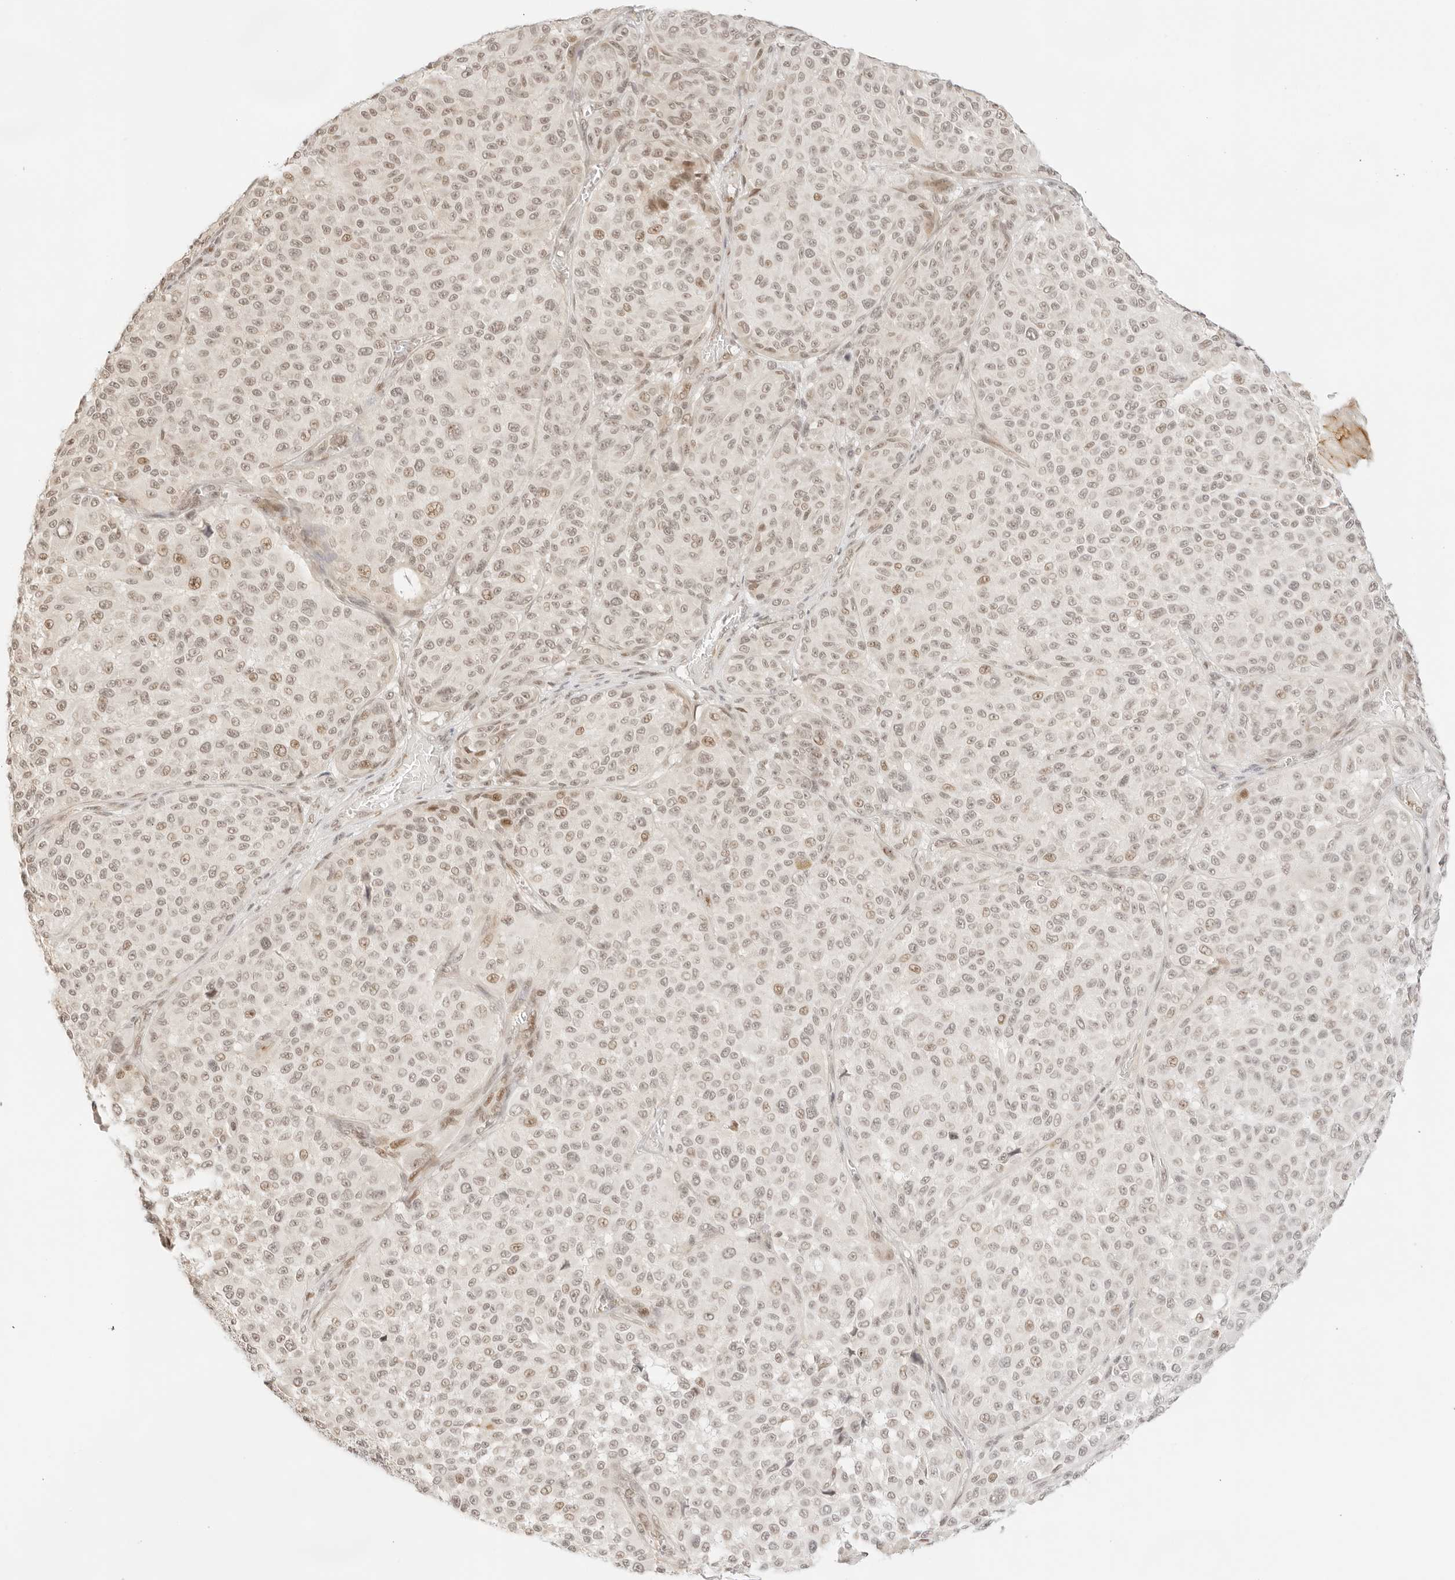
{"staining": {"intensity": "moderate", "quantity": "25%-75%", "location": "nuclear"}, "tissue": "melanoma", "cell_type": "Tumor cells", "image_type": "cancer", "snomed": [{"axis": "morphology", "description": "Malignant melanoma, NOS"}, {"axis": "topography", "description": "Skin"}], "caption": "Protein expression analysis of melanoma reveals moderate nuclear expression in about 25%-75% of tumor cells. The protein of interest is stained brown, and the nuclei are stained in blue (DAB (3,3'-diaminobenzidine) IHC with brightfield microscopy, high magnification).", "gene": "GNAS", "patient": {"sex": "male", "age": 83}}